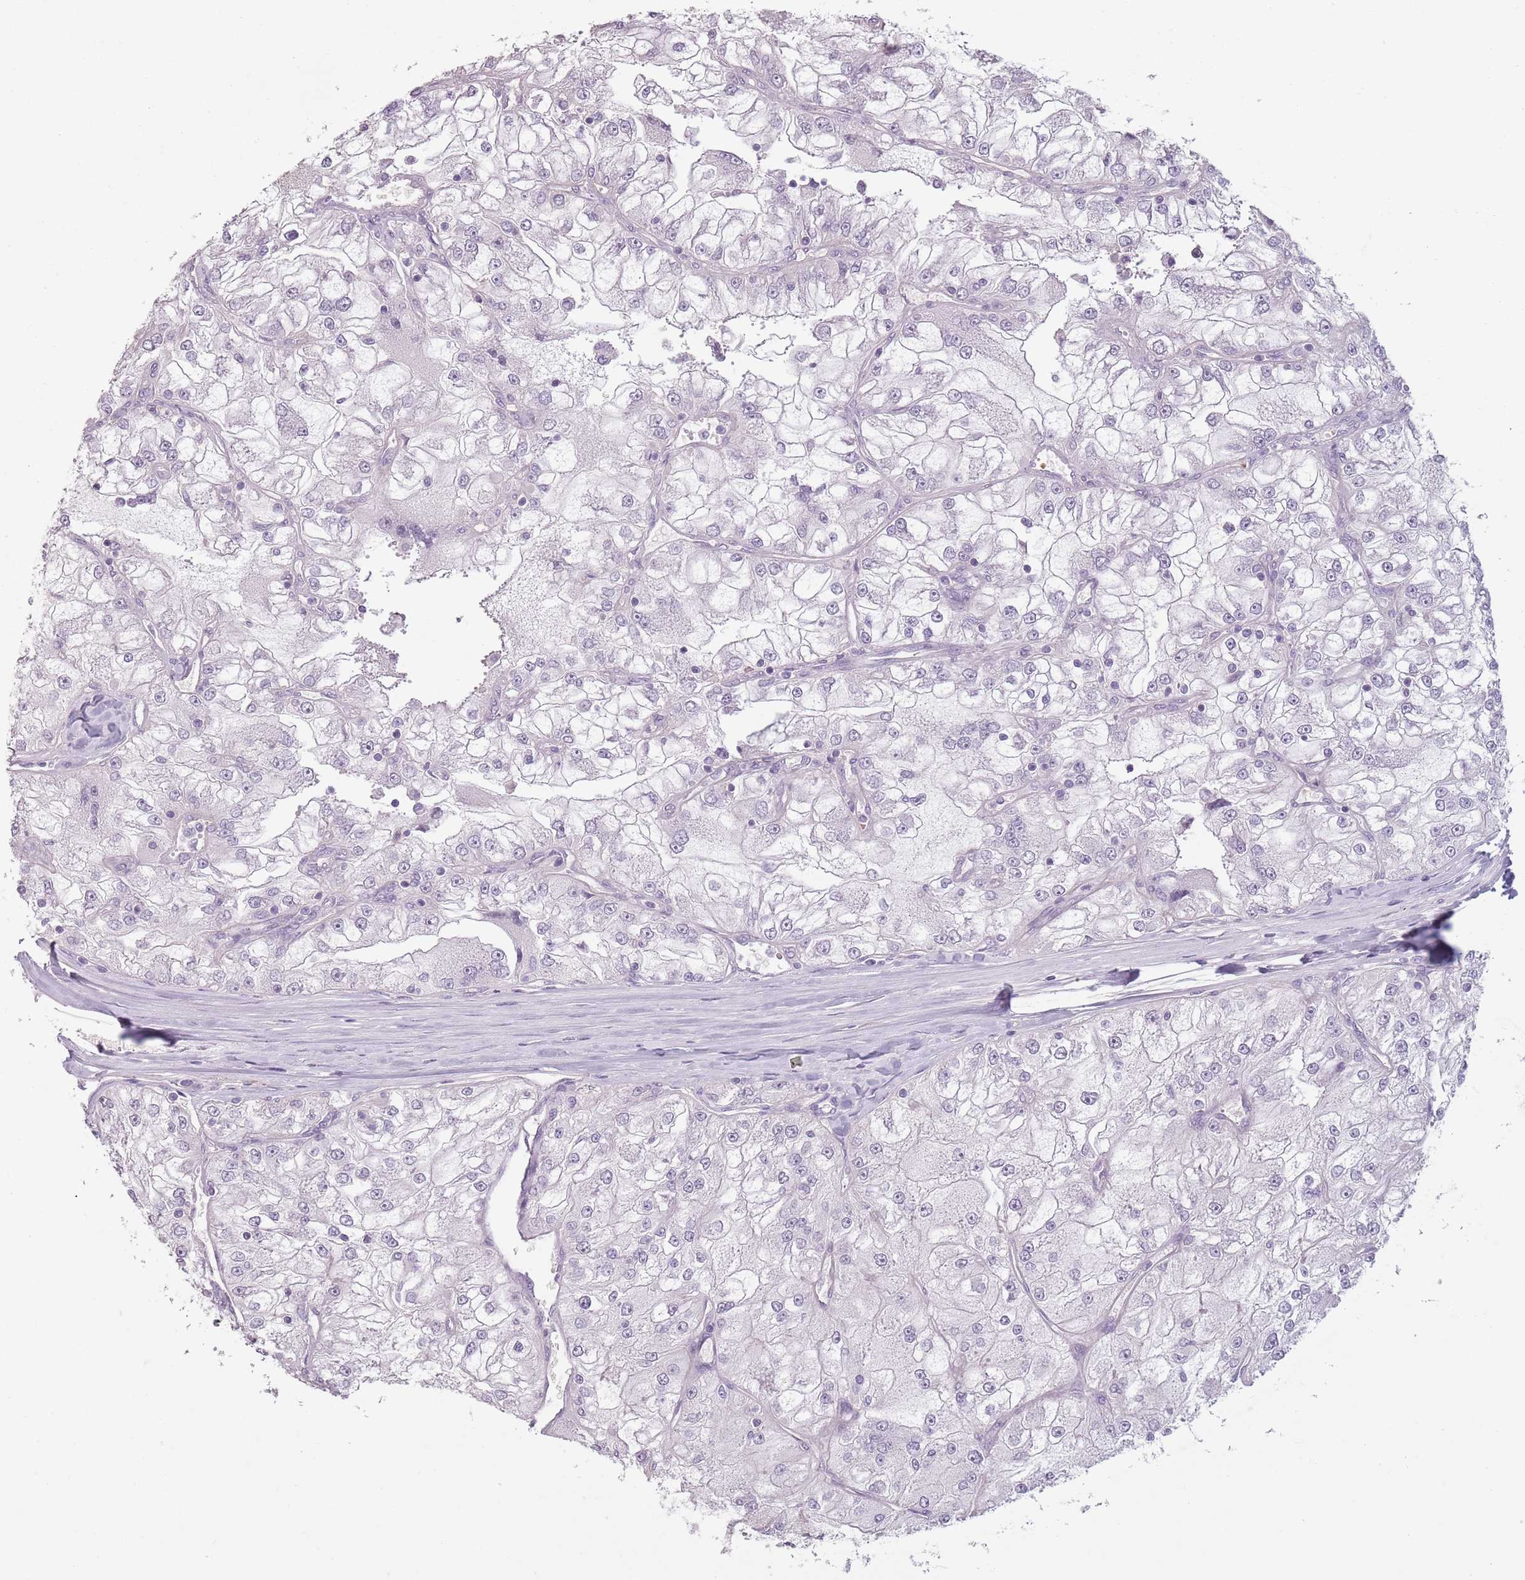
{"staining": {"intensity": "negative", "quantity": "none", "location": "none"}, "tissue": "renal cancer", "cell_type": "Tumor cells", "image_type": "cancer", "snomed": [{"axis": "morphology", "description": "Adenocarcinoma, NOS"}, {"axis": "topography", "description": "Kidney"}], "caption": "This is an immunohistochemistry photomicrograph of human renal adenocarcinoma. There is no staining in tumor cells.", "gene": "PIEZO1", "patient": {"sex": "female", "age": 72}}